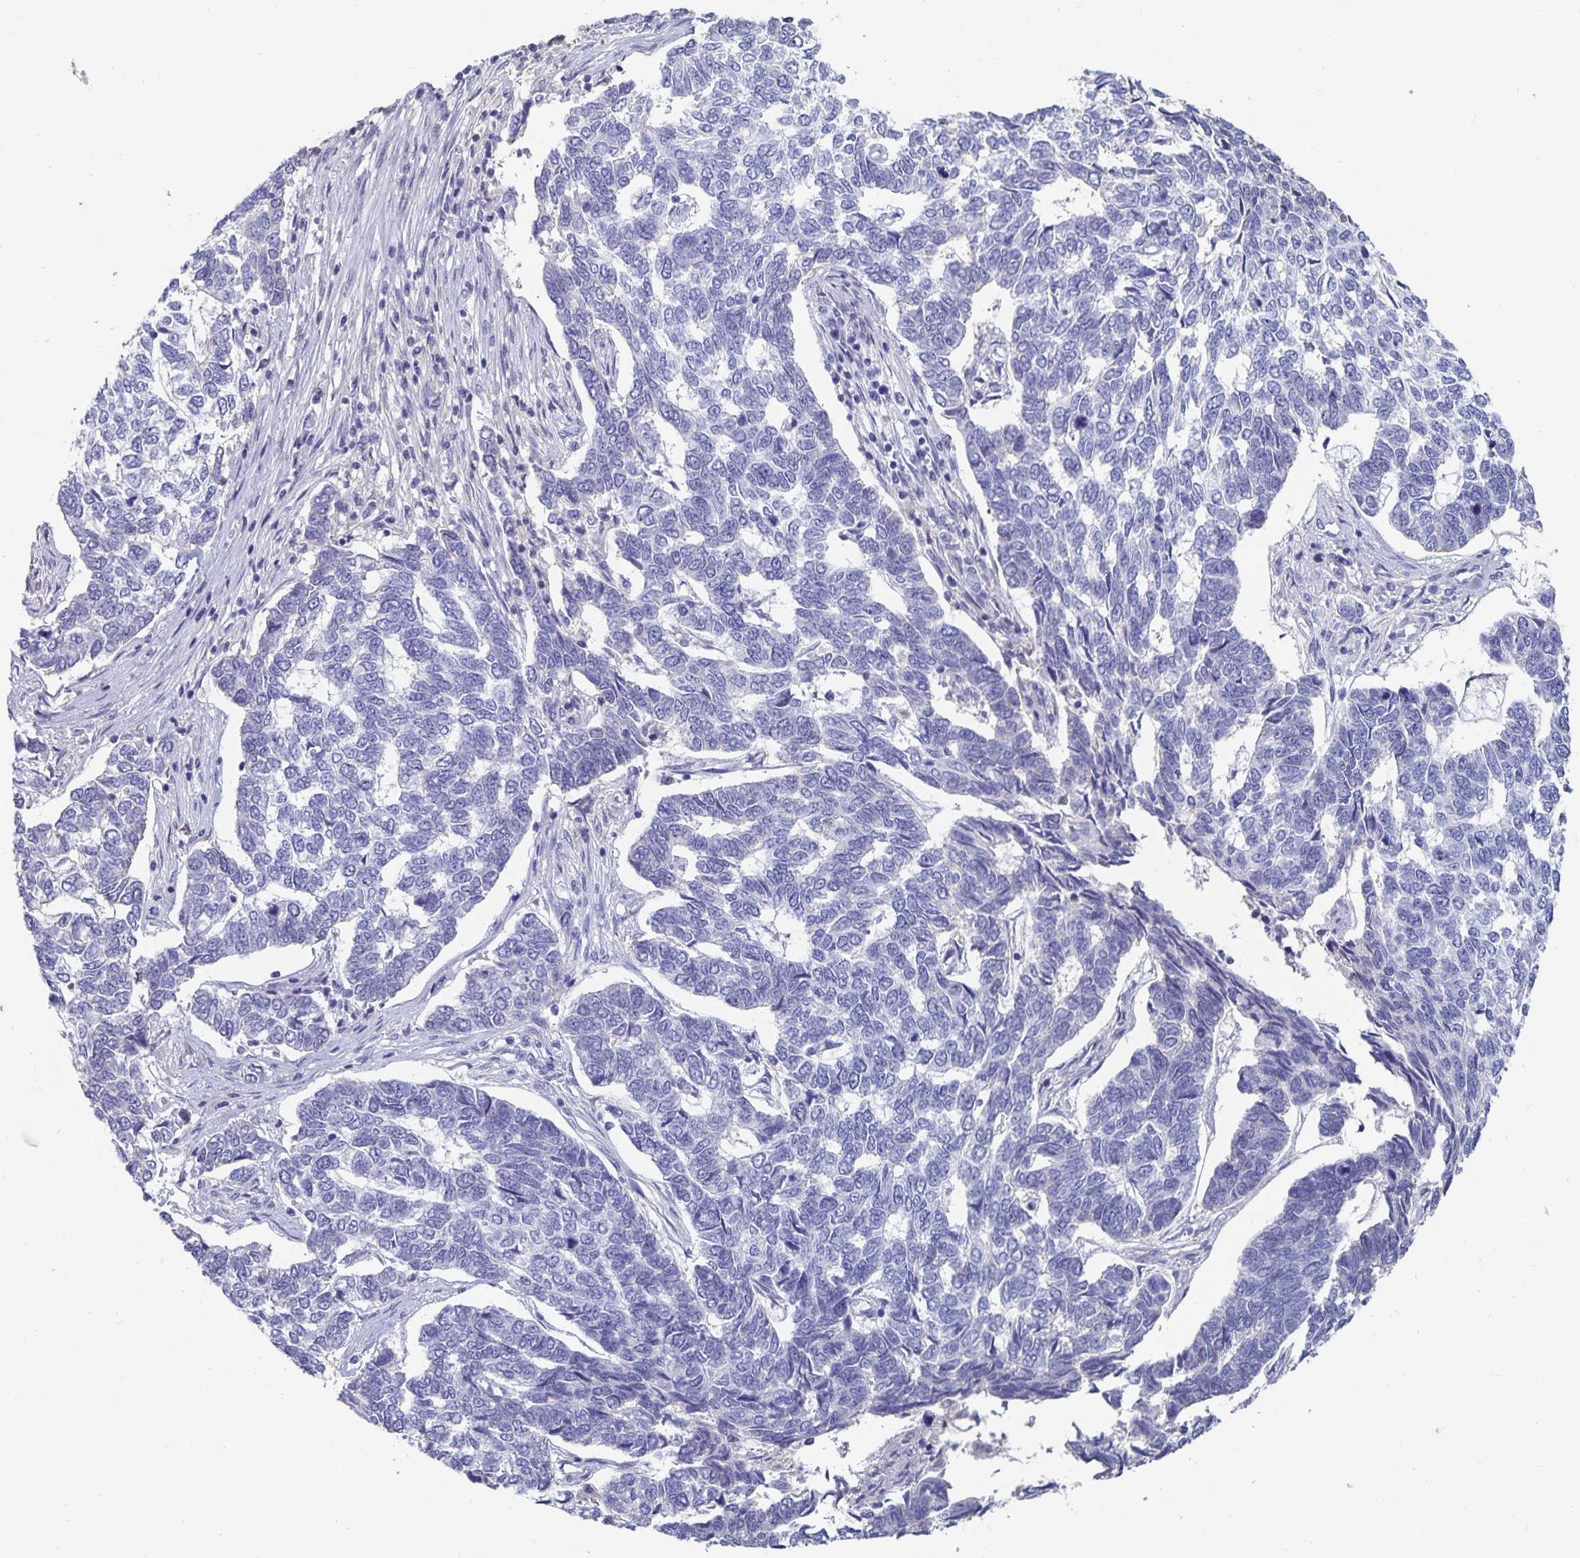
{"staining": {"intensity": "negative", "quantity": "none", "location": "none"}, "tissue": "skin cancer", "cell_type": "Tumor cells", "image_type": "cancer", "snomed": [{"axis": "morphology", "description": "Basal cell carcinoma"}, {"axis": "topography", "description": "Skin"}], "caption": "The IHC image has no significant staining in tumor cells of skin cancer (basal cell carcinoma) tissue.", "gene": "CFAP69", "patient": {"sex": "female", "age": 65}}